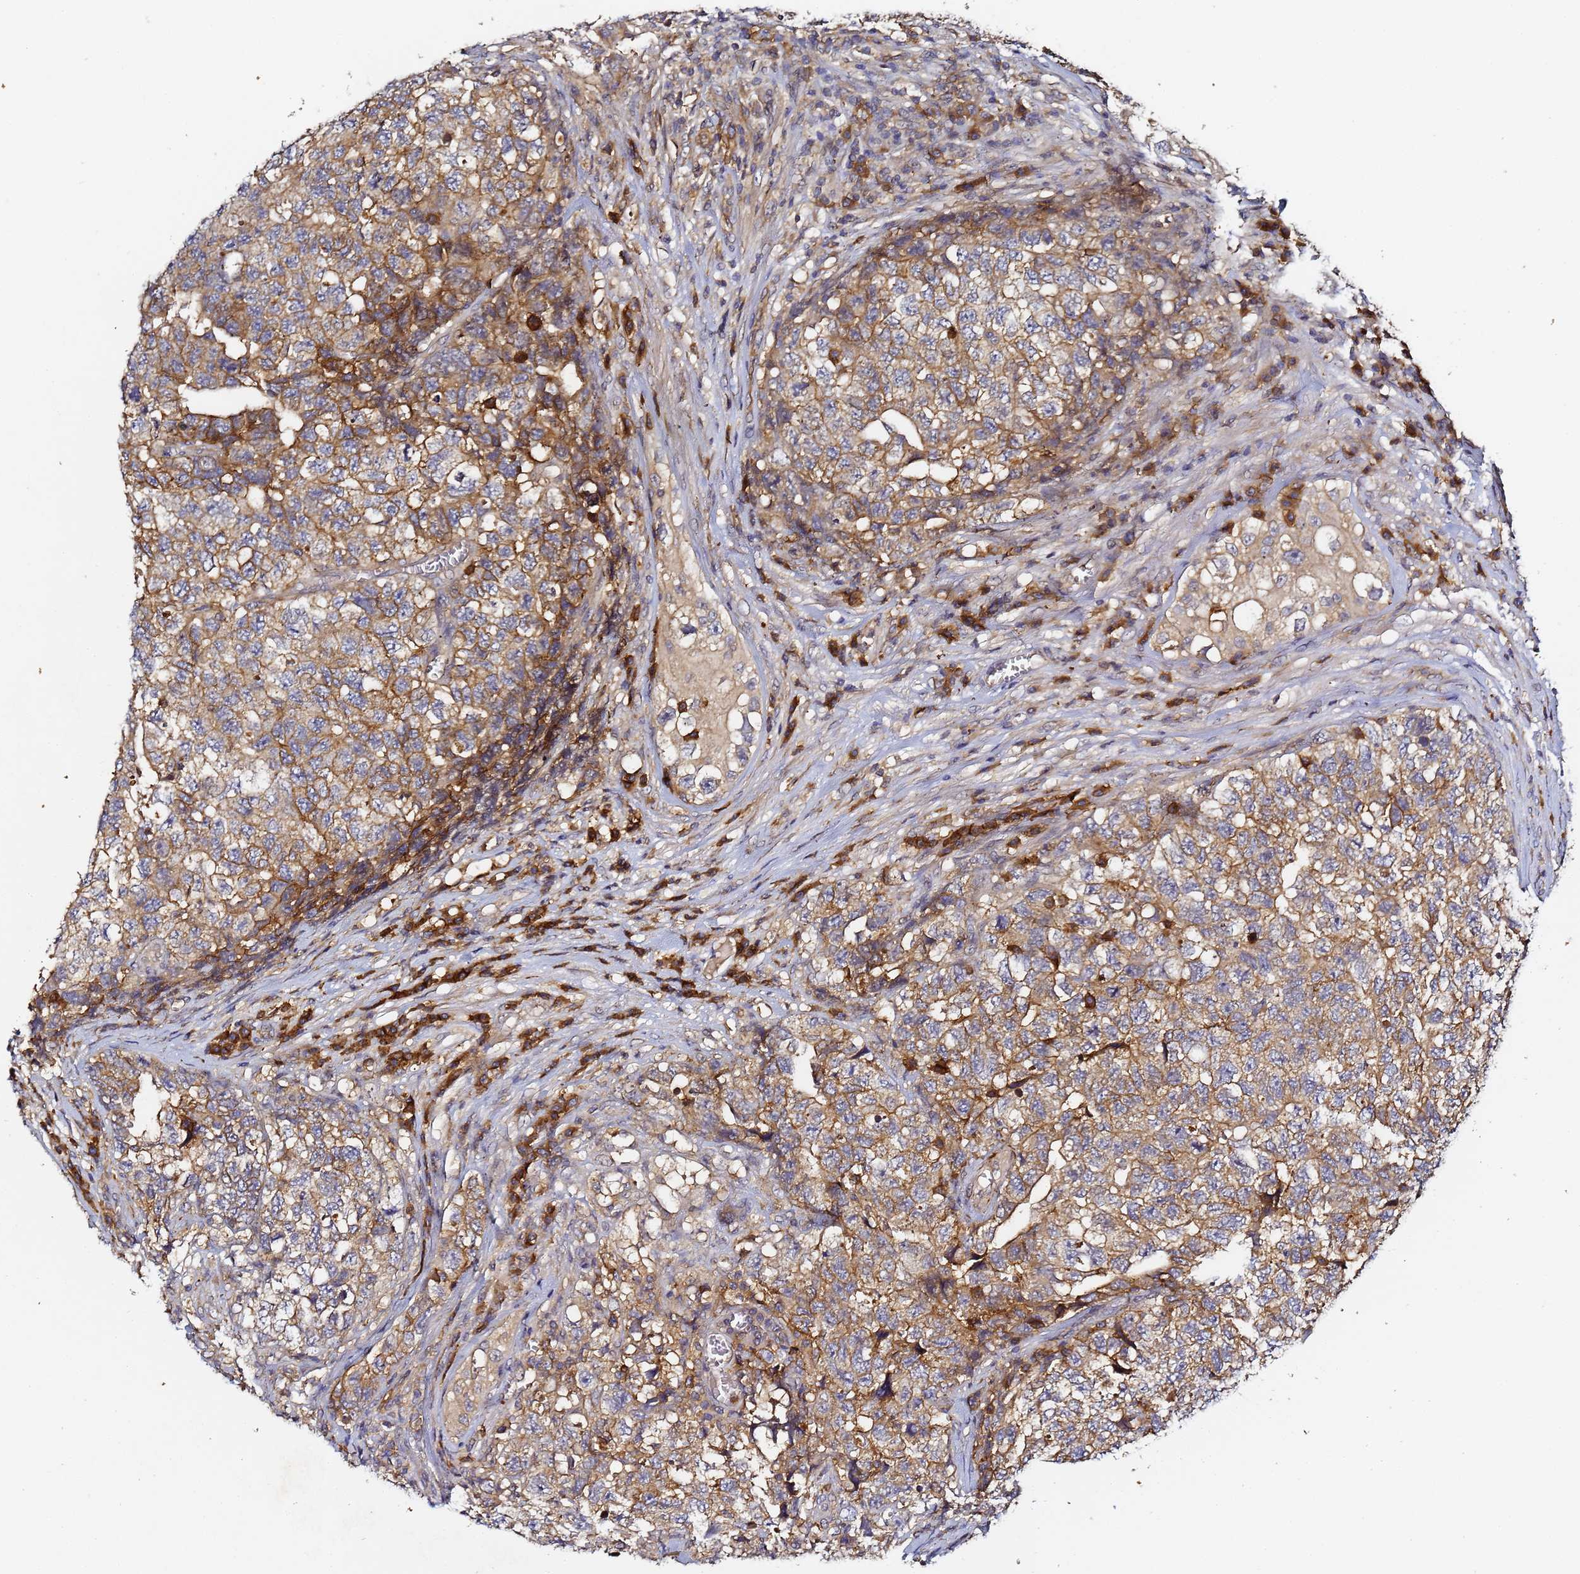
{"staining": {"intensity": "moderate", "quantity": ">75%", "location": "cytoplasmic/membranous"}, "tissue": "testis cancer", "cell_type": "Tumor cells", "image_type": "cancer", "snomed": [{"axis": "morphology", "description": "Carcinoma, Embryonal, NOS"}, {"axis": "topography", "description": "Testis"}], "caption": "Testis cancer (embryonal carcinoma) was stained to show a protein in brown. There is medium levels of moderate cytoplasmic/membranous positivity in about >75% of tumor cells.", "gene": "LRRC69", "patient": {"sex": "male", "age": 31}}